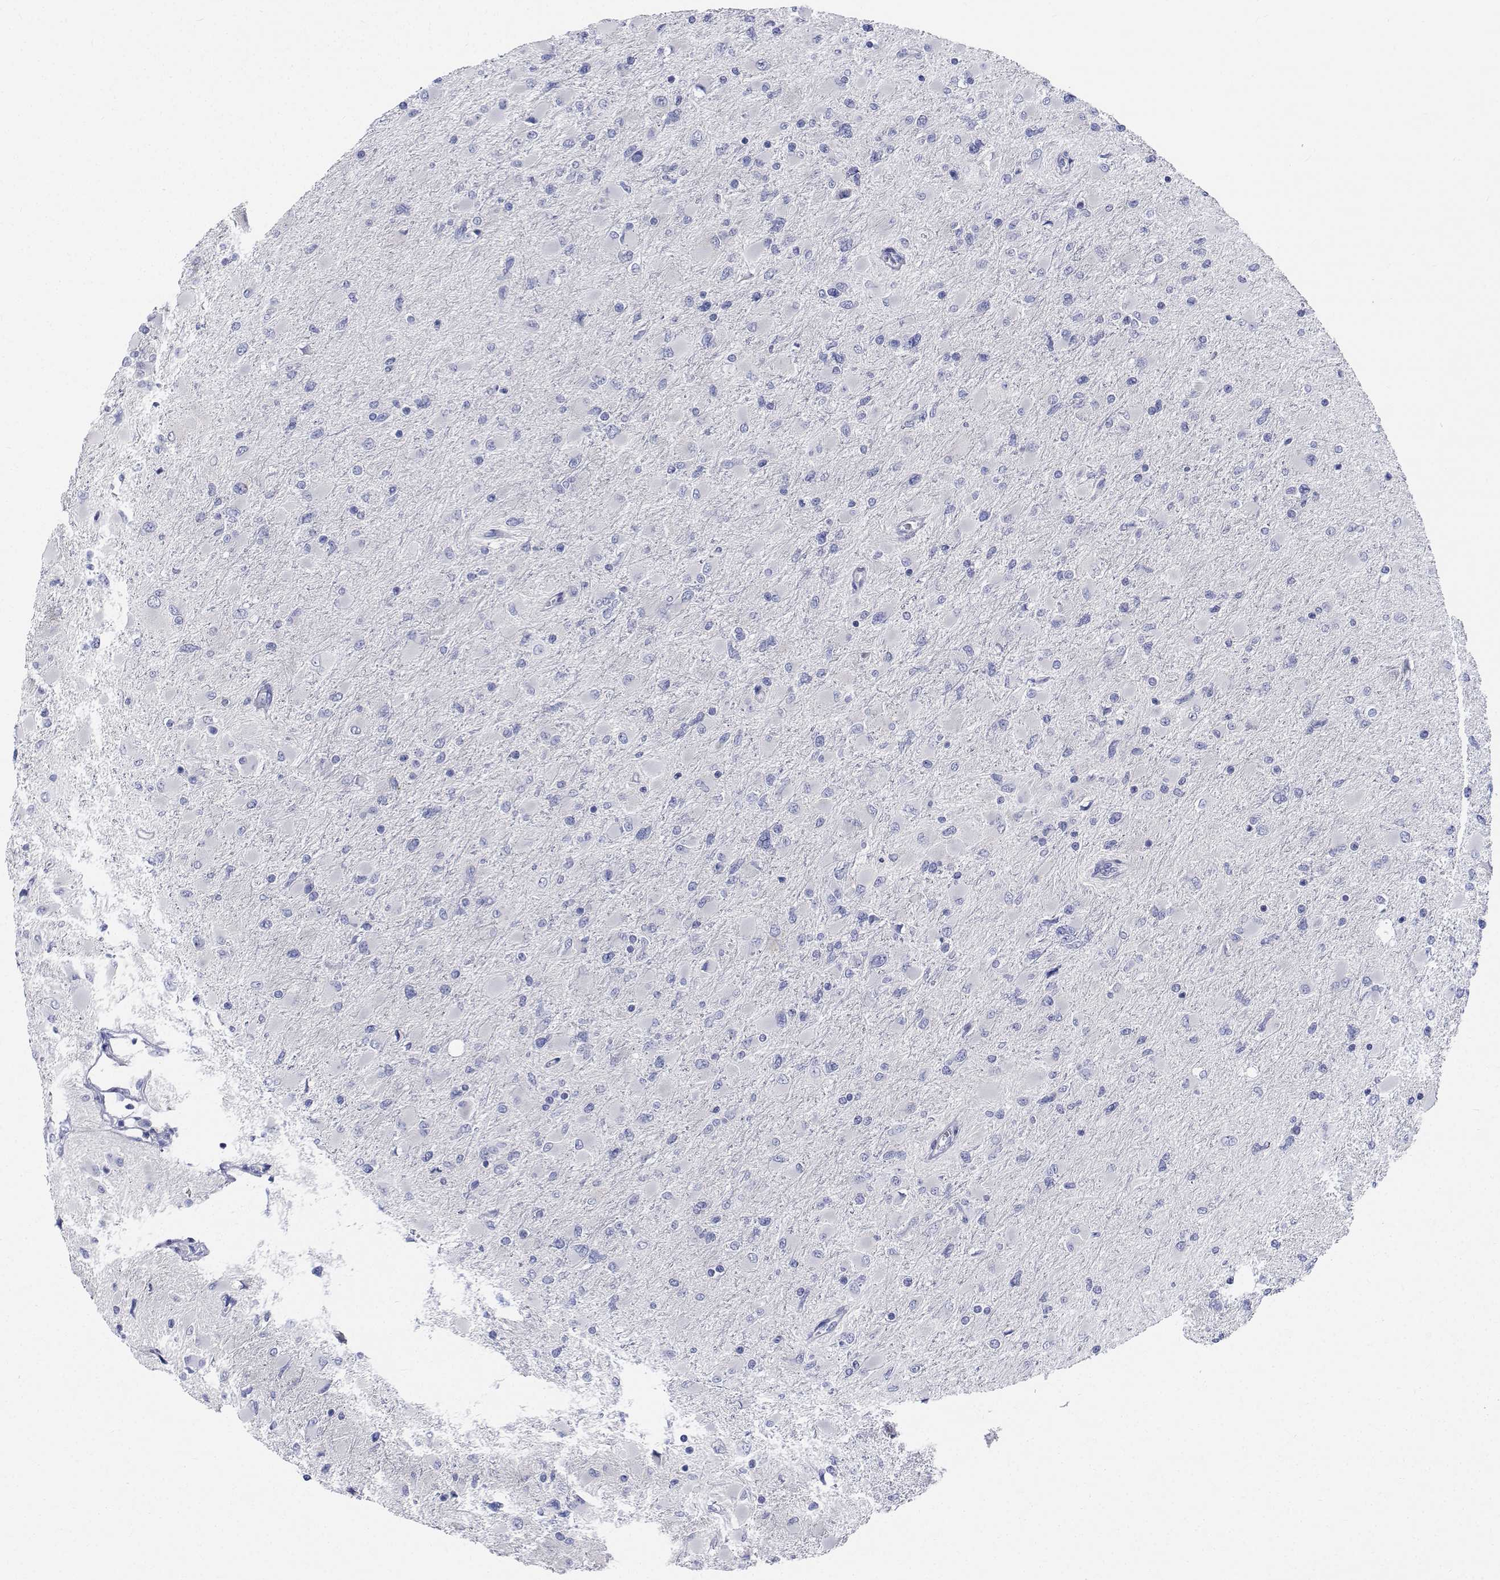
{"staining": {"intensity": "negative", "quantity": "none", "location": "none"}, "tissue": "glioma", "cell_type": "Tumor cells", "image_type": "cancer", "snomed": [{"axis": "morphology", "description": "Glioma, malignant, High grade"}, {"axis": "topography", "description": "Cerebral cortex"}], "caption": "This is an immunohistochemistry (IHC) histopathology image of human glioma. There is no positivity in tumor cells.", "gene": "CDHR3", "patient": {"sex": "female", "age": 36}}